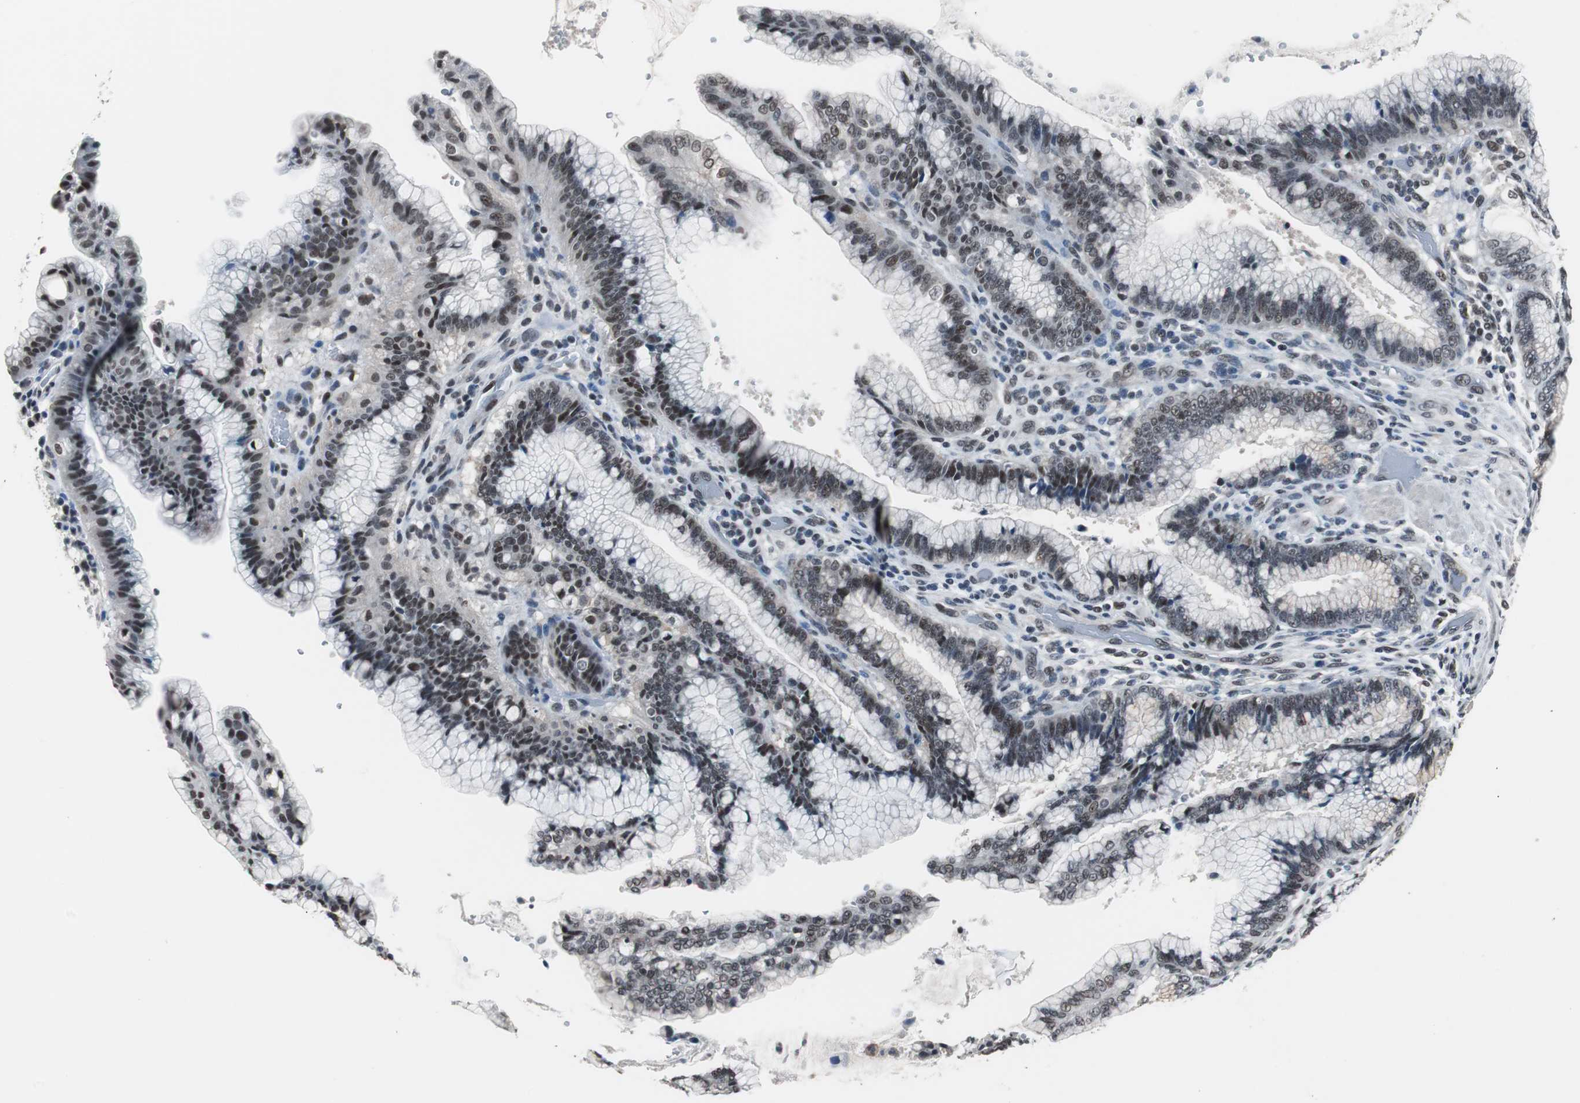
{"staining": {"intensity": "moderate", "quantity": ">75%", "location": "nuclear"}, "tissue": "pancreatic cancer", "cell_type": "Tumor cells", "image_type": "cancer", "snomed": [{"axis": "morphology", "description": "Adenocarcinoma, NOS"}, {"axis": "topography", "description": "Pancreas"}], "caption": "An immunohistochemistry (IHC) photomicrograph of tumor tissue is shown. Protein staining in brown labels moderate nuclear positivity in adenocarcinoma (pancreatic) within tumor cells.", "gene": "TAF7", "patient": {"sex": "female", "age": 64}}